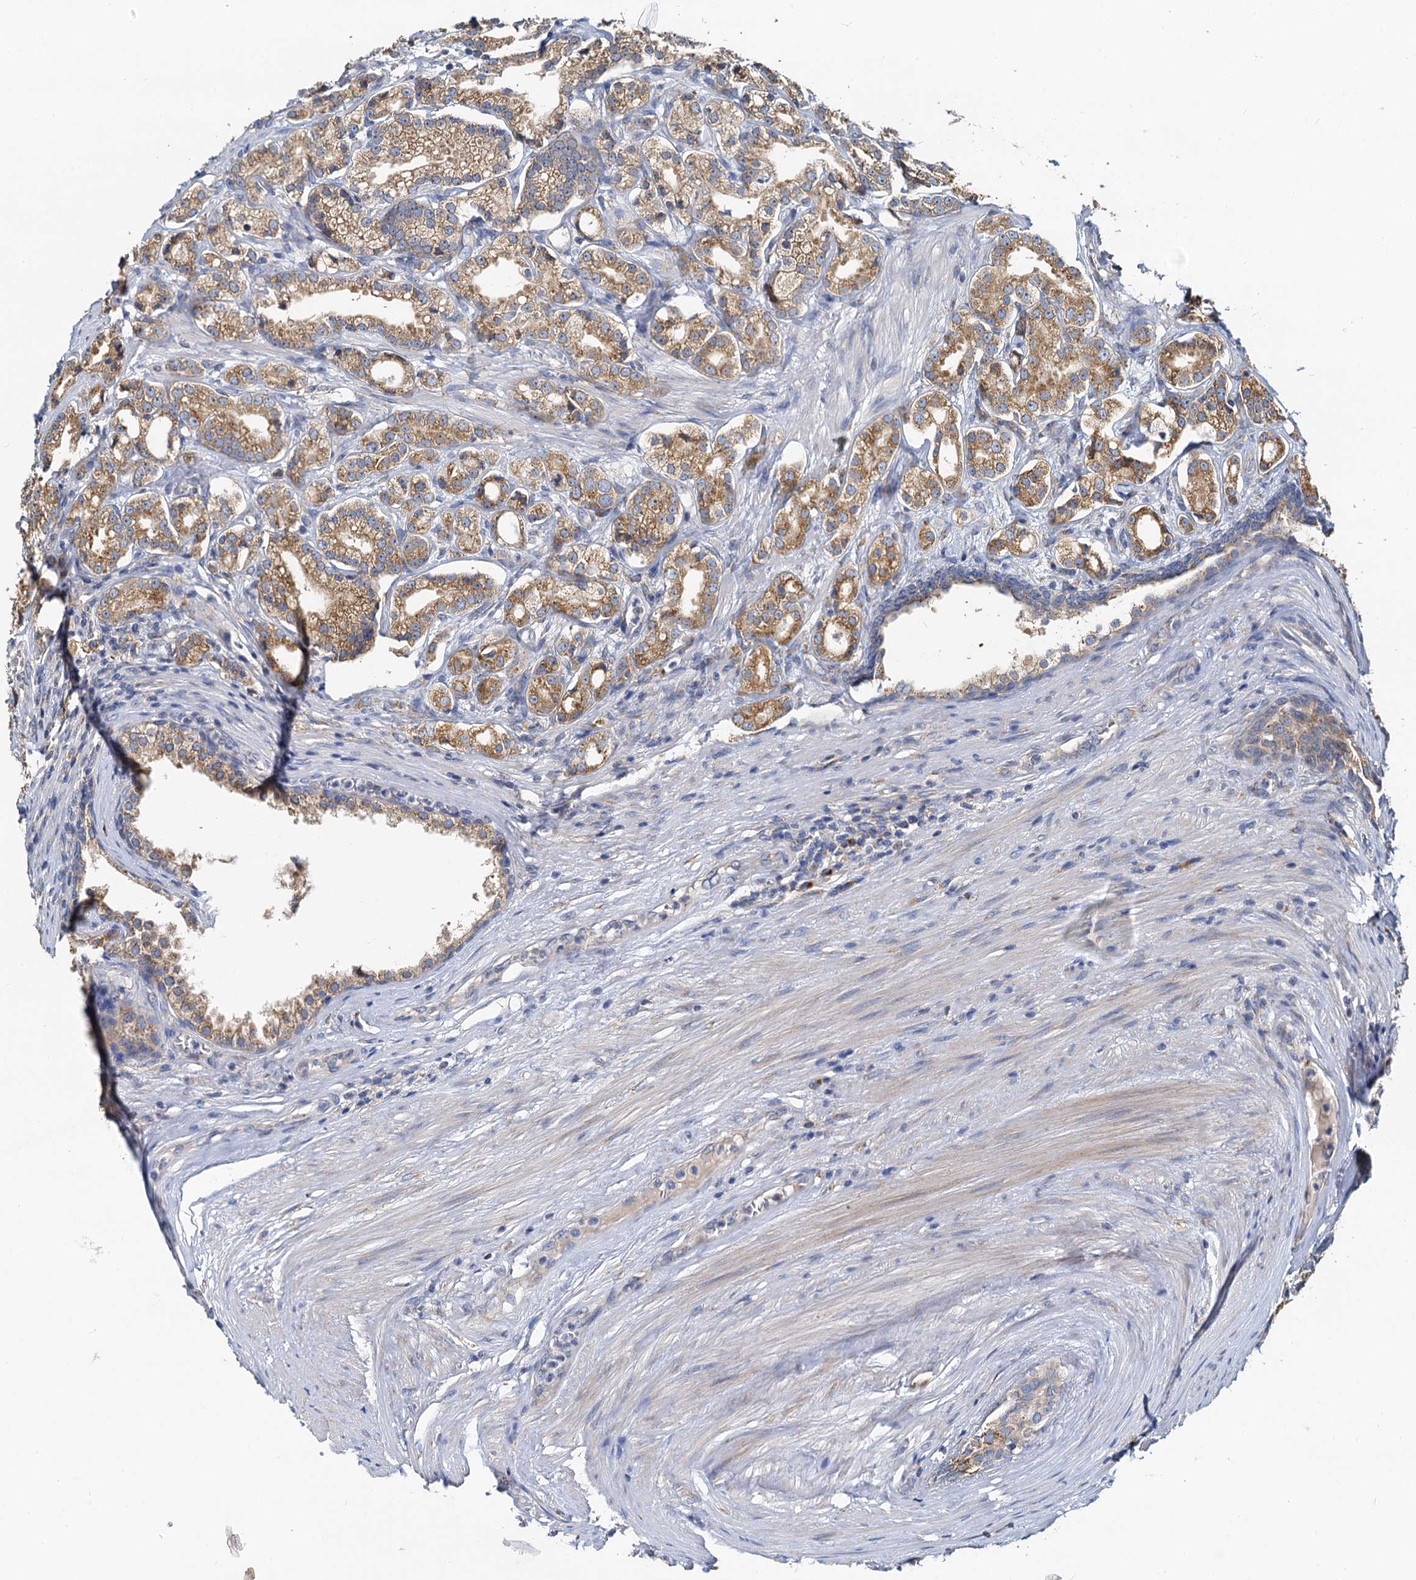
{"staining": {"intensity": "moderate", "quantity": ">75%", "location": "cytoplasmic/membranous"}, "tissue": "prostate cancer", "cell_type": "Tumor cells", "image_type": "cancer", "snomed": [{"axis": "morphology", "description": "Adenocarcinoma, High grade"}, {"axis": "topography", "description": "Prostate"}], "caption": "Immunohistochemical staining of human prostate cancer (adenocarcinoma (high-grade)) exhibits medium levels of moderate cytoplasmic/membranous protein staining in about >75% of tumor cells. The protein of interest is shown in brown color, while the nuclei are stained blue.", "gene": "NKAPD1", "patient": {"sex": "male", "age": 69}}